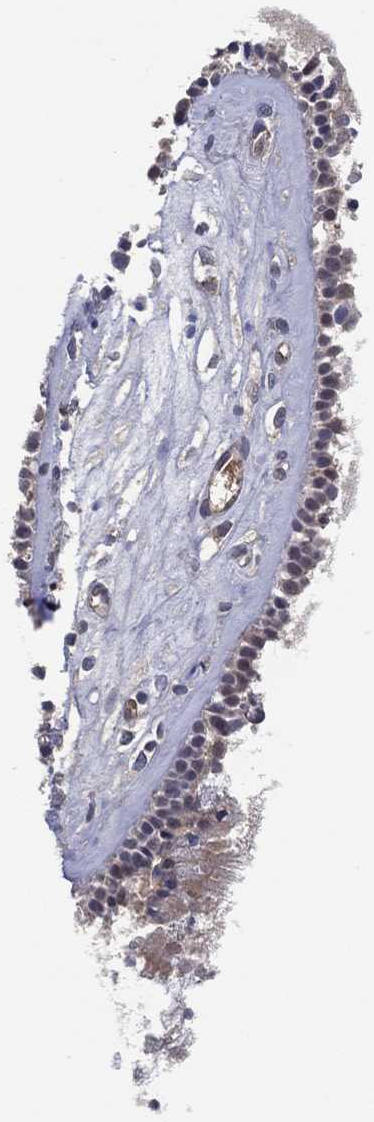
{"staining": {"intensity": "moderate", "quantity": "25%-75%", "location": "cytoplasmic/membranous"}, "tissue": "nasopharynx", "cell_type": "Respiratory epithelial cells", "image_type": "normal", "snomed": [{"axis": "morphology", "description": "Normal tissue, NOS"}, {"axis": "topography", "description": "Nasopharynx"}], "caption": "High-magnification brightfield microscopy of unremarkable nasopharynx stained with DAB (3,3'-diaminobenzidine) (brown) and counterstained with hematoxylin (blue). respiratory epithelial cells exhibit moderate cytoplasmic/membranous positivity is appreciated in about25%-75% of cells.", "gene": "PSMG4", "patient": {"sex": "male", "age": 29}}